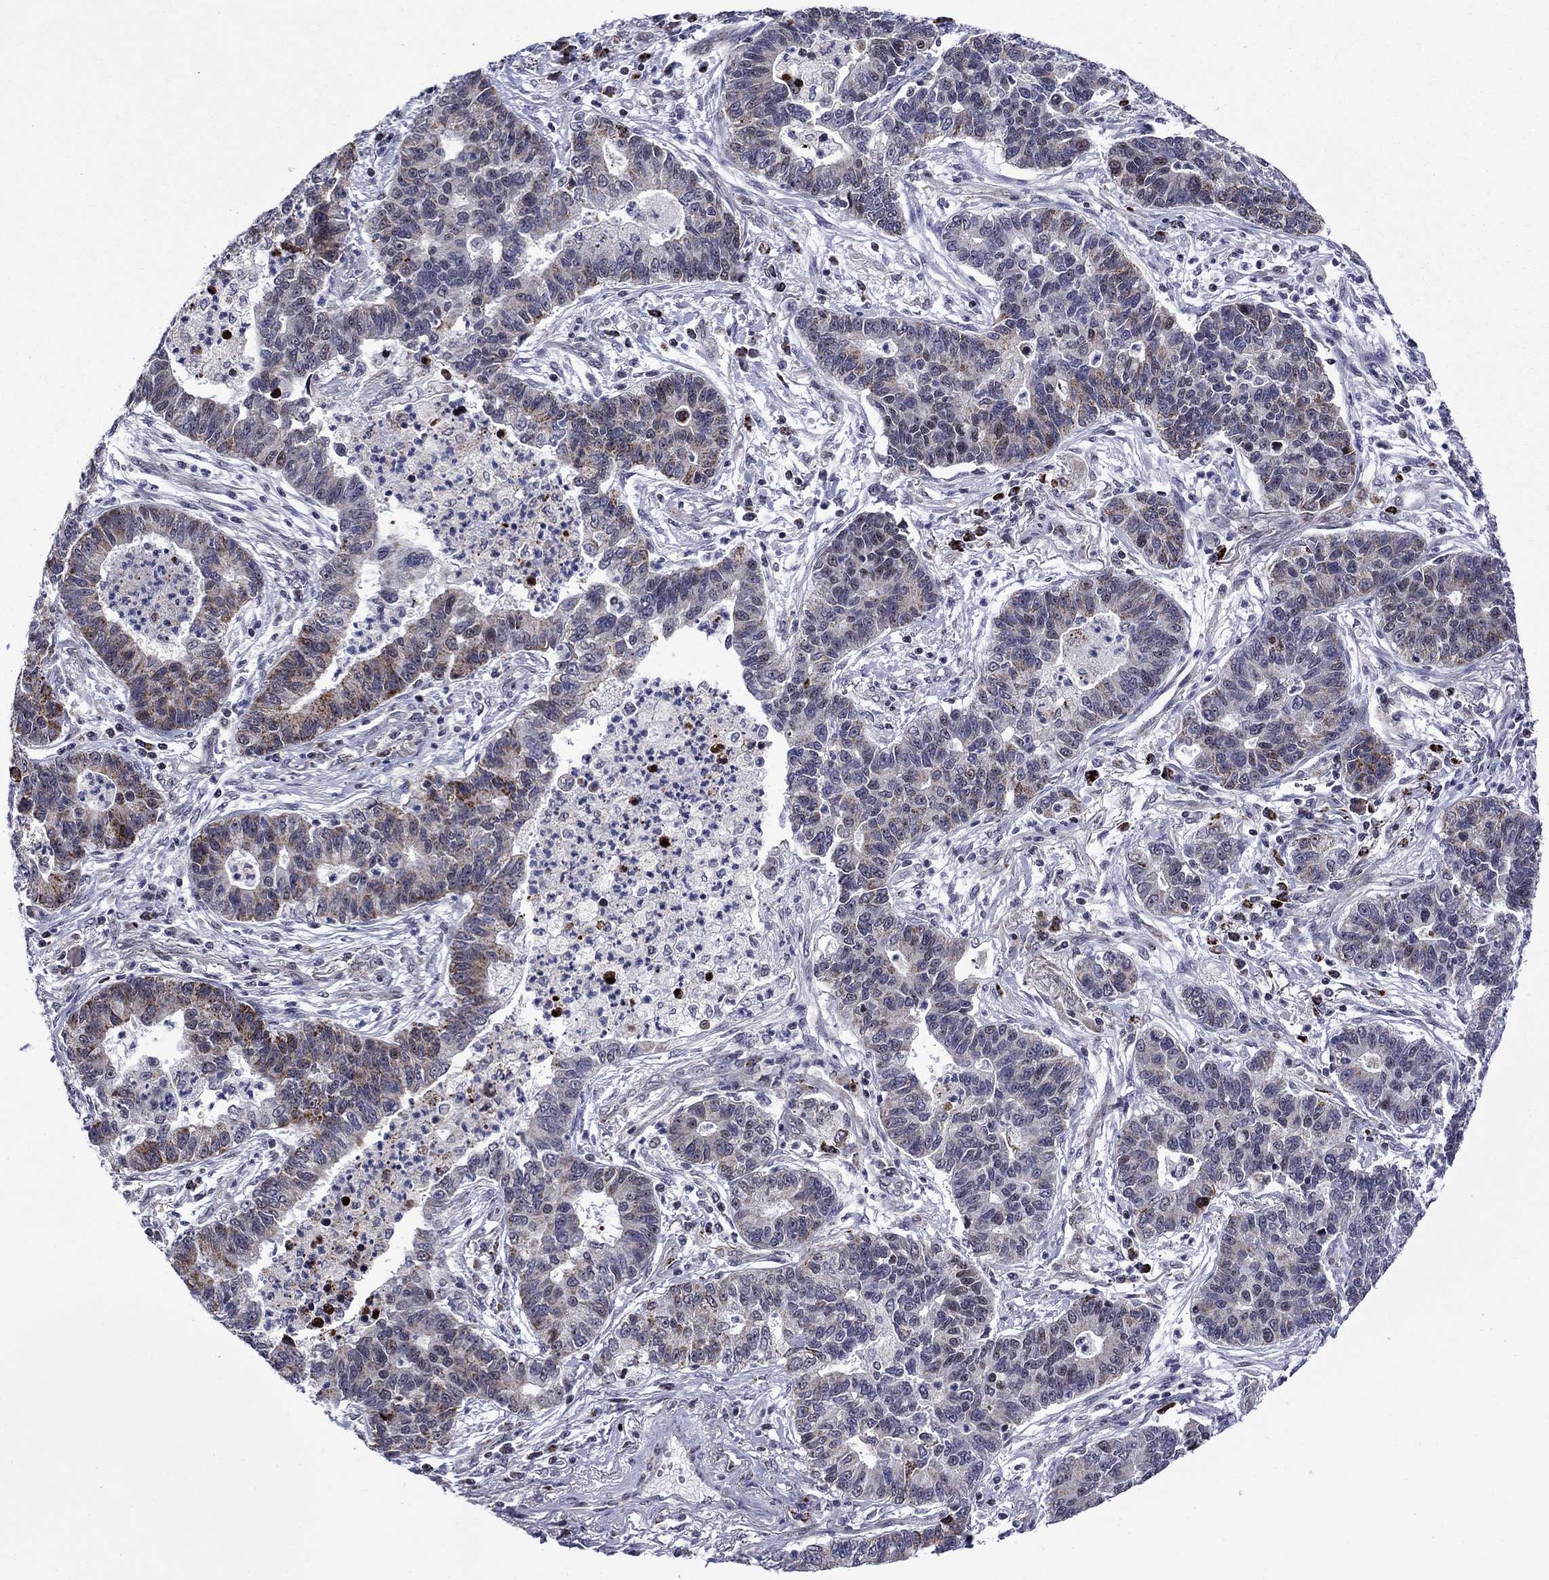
{"staining": {"intensity": "moderate", "quantity": "<25%", "location": "cytoplasmic/membranous"}, "tissue": "lung cancer", "cell_type": "Tumor cells", "image_type": "cancer", "snomed": [{"axis": "morphology", "description": "Adenocarcinoma, NOS"}, {"axis": "topography", "description": "Lung"}], "caption": "Tumor cells display moderate cytoplasmic/membranous staining in about <25% of cells in adenocarcinoma (lung).", "gene": "SURF2", "patient": {"sex": "female", "age": 57}}